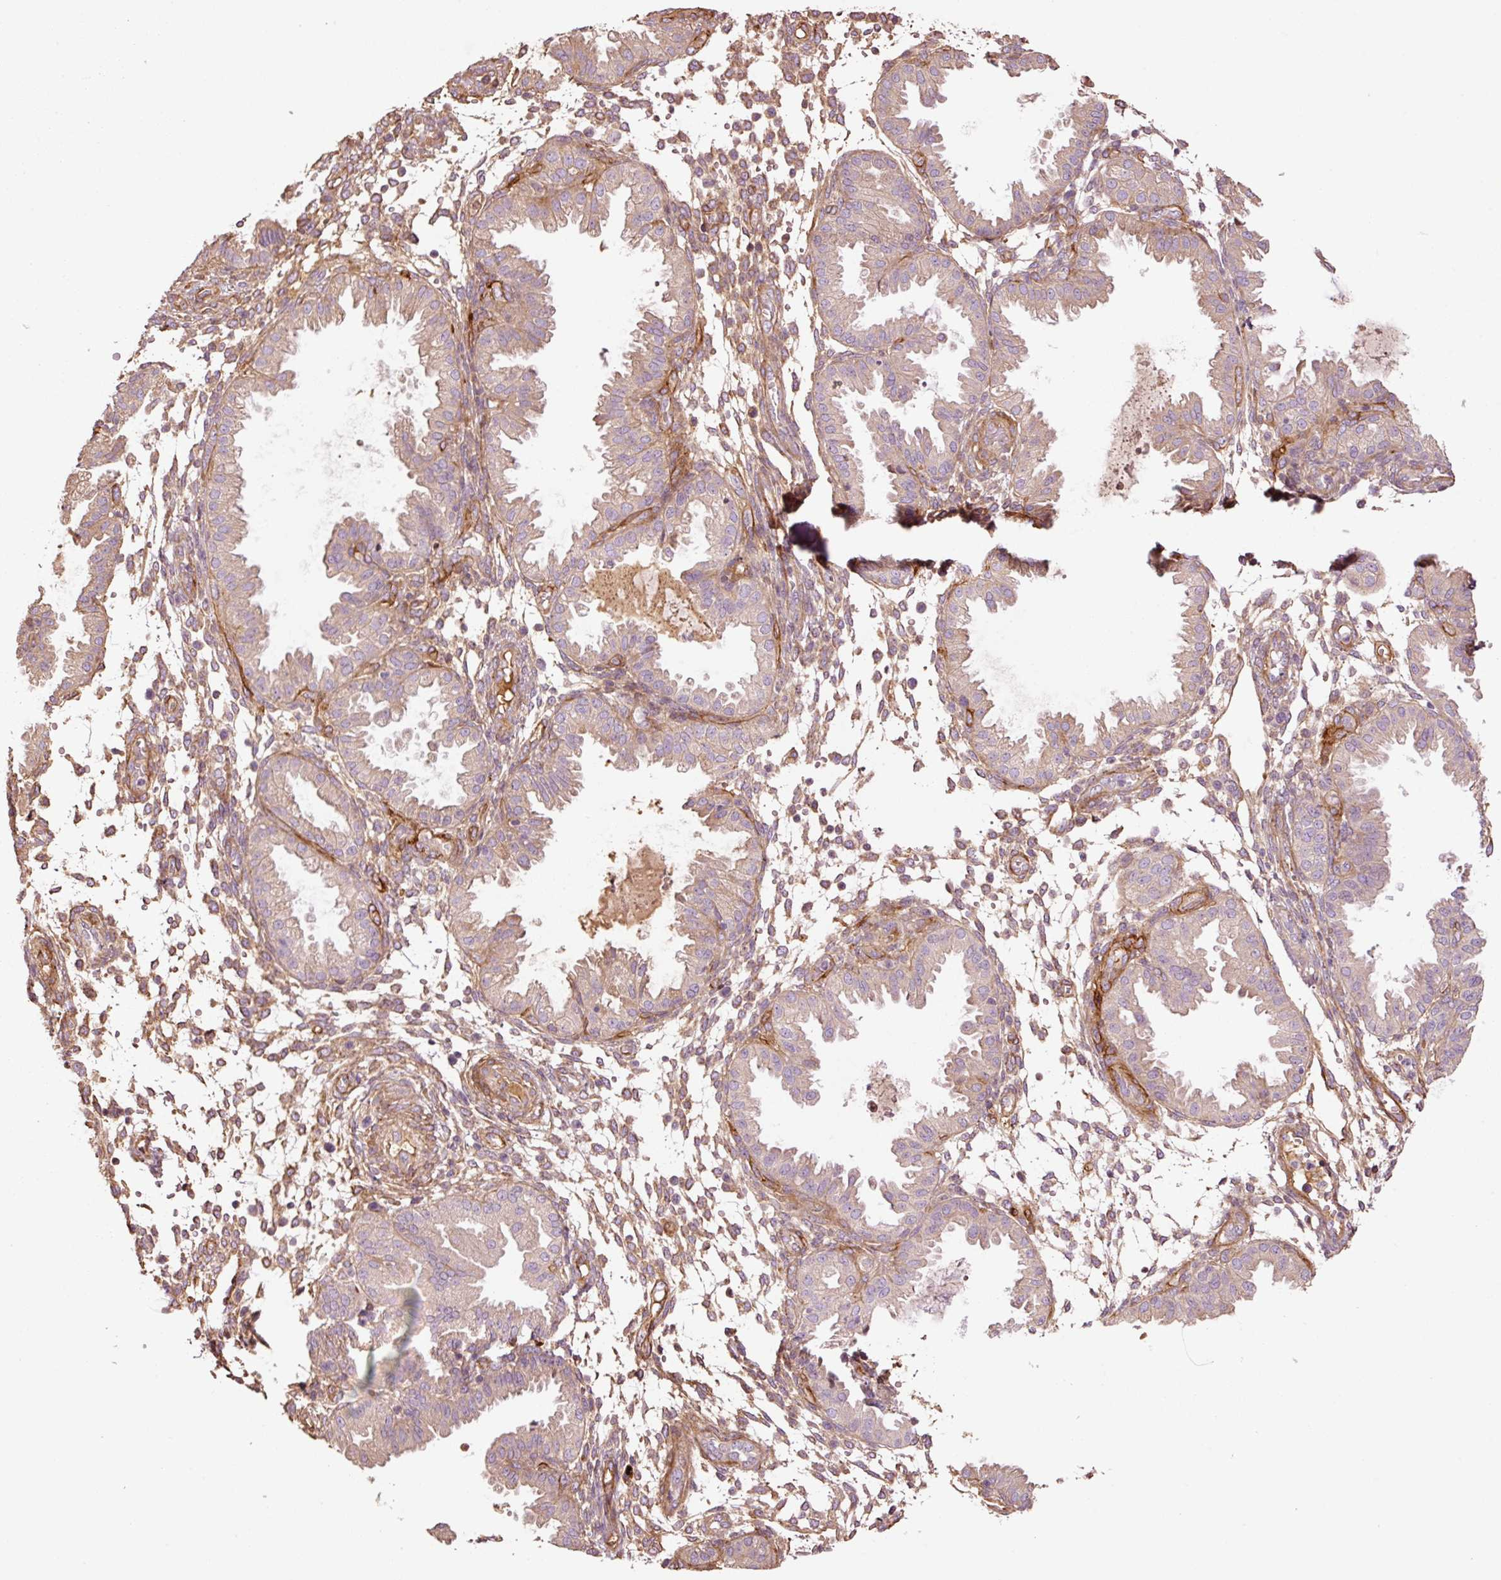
{"staining": {"intensity": "moderate", "quantity": "25%-75%", "location": "cytoplasmic/membranous"}, "tissue": "endometrium", "cell_type": "Cells in endometrial stroma", "image_type": "normal", "snomed": [{"axis": "morphology", "description": "Normal tissue, NOS"}, {"axis": "topography", "description": "Endometrium"}], "caption": "The histopathology image exhibits staining of benign endometrium, revealing moderate cytoplasmic/membranous protein positivity (brown color) within cells in endometrial stroma. (Stains: DAB in brown, nuclei in blue, Microscopy: brightfield microscopy at high magnification).", "gene": "NID2", "patient": {"sex": "female", "age": 33}}